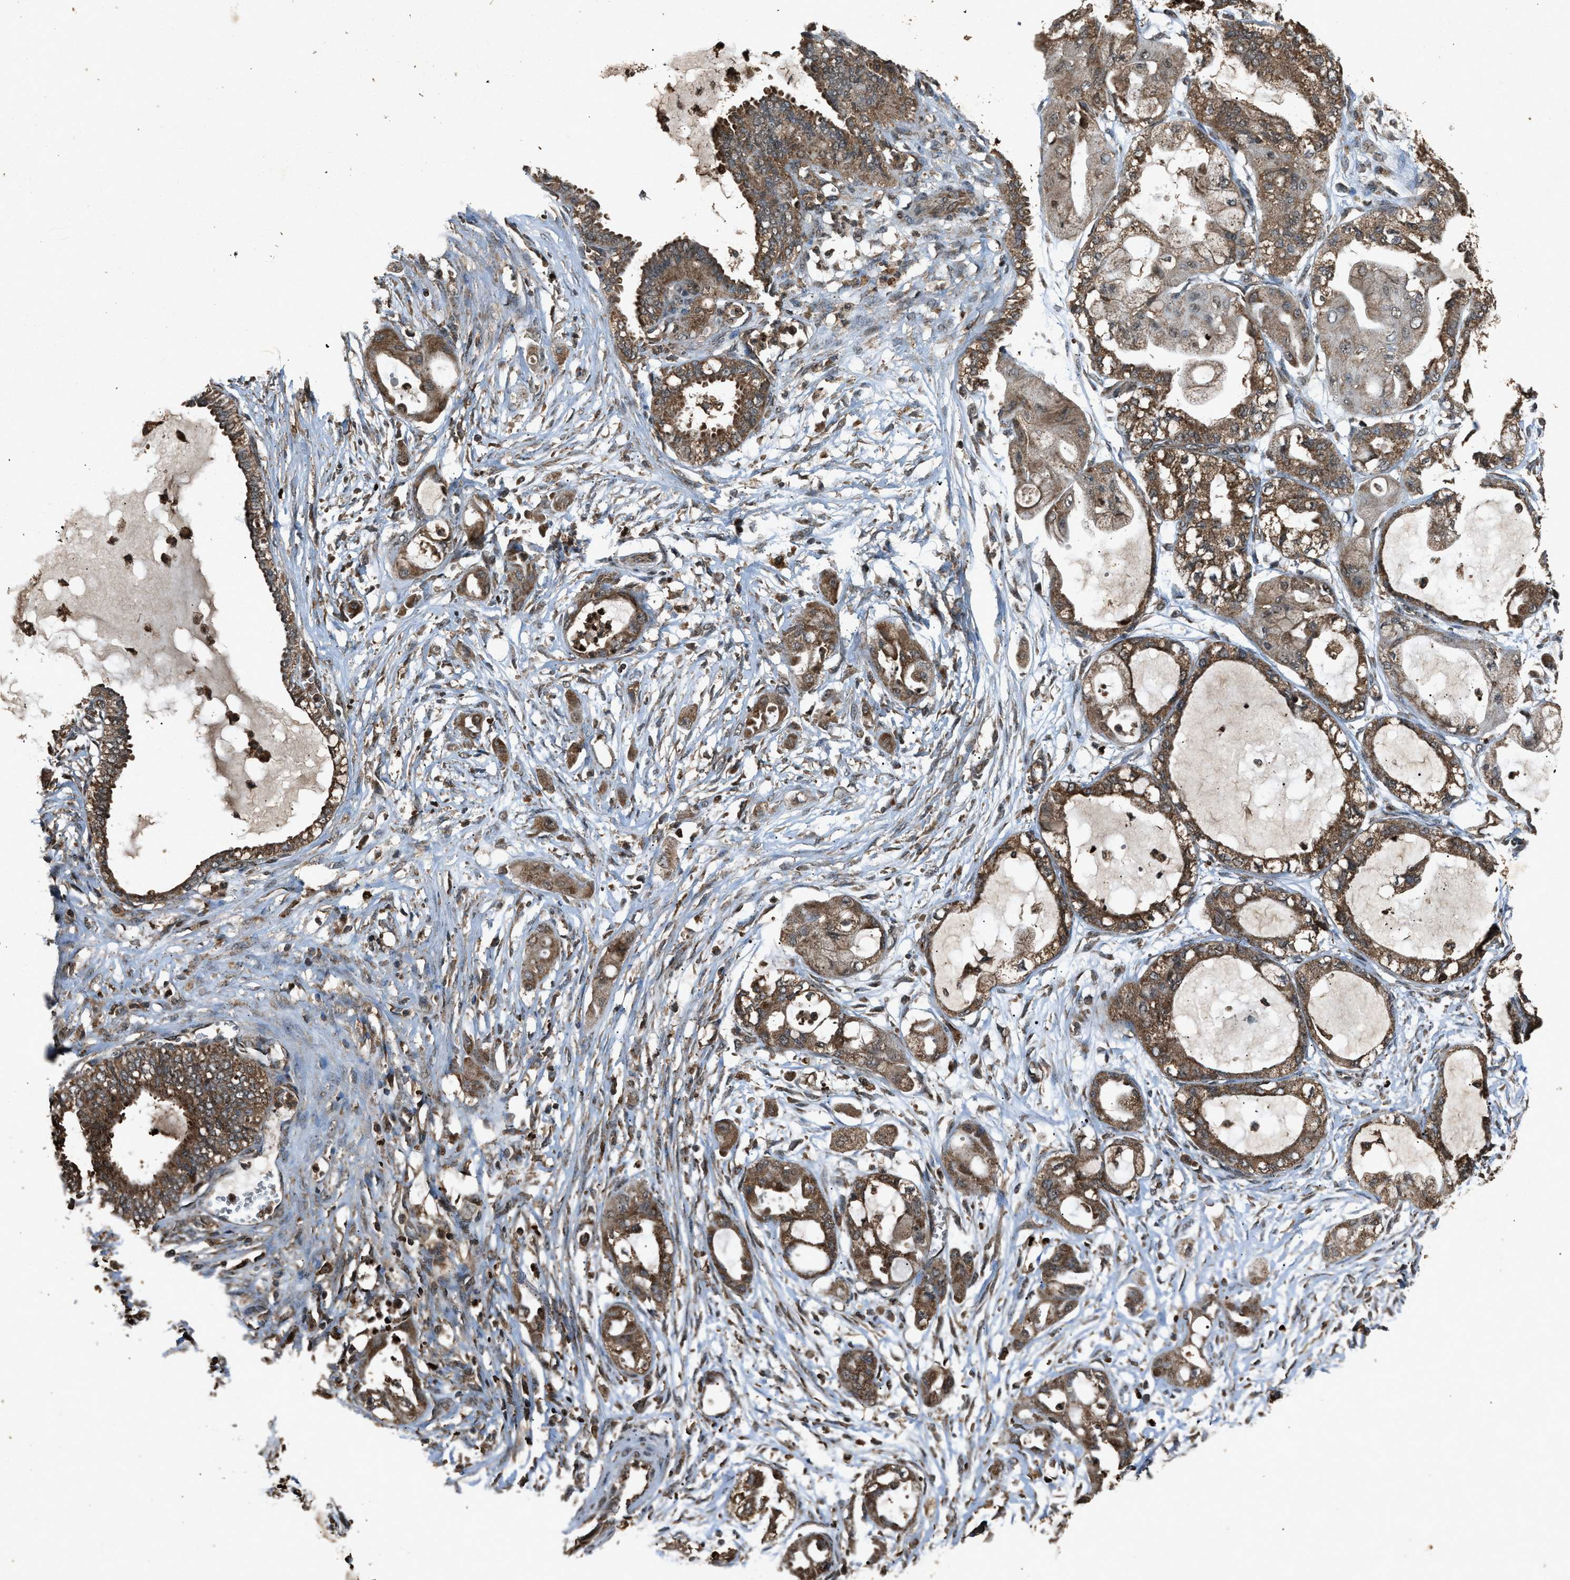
{"staining": {"intensity": "strong", "quantity": ">75%", "location": "cytoplasmic/membranous"}, "tissue": "ovarian cancer", "cell_type": "Tumor cells", "image_type": "cancer", "snomed": [{"axis": "morphology", "description": "Carcinoma, NOS"}, {"axis": "morphology", "description": "Carcinoma, endometroid"}, {"axis": "topography", "description": "Ovary"}], "caption": "Immunohistochemical staining of human ovarian carcinoma shows high levels of strong cytoplasmic/membranous staining in about >75% of tumor cells.", "gene": "OAS1", "patient": {"sex": "female", "age": 50}}